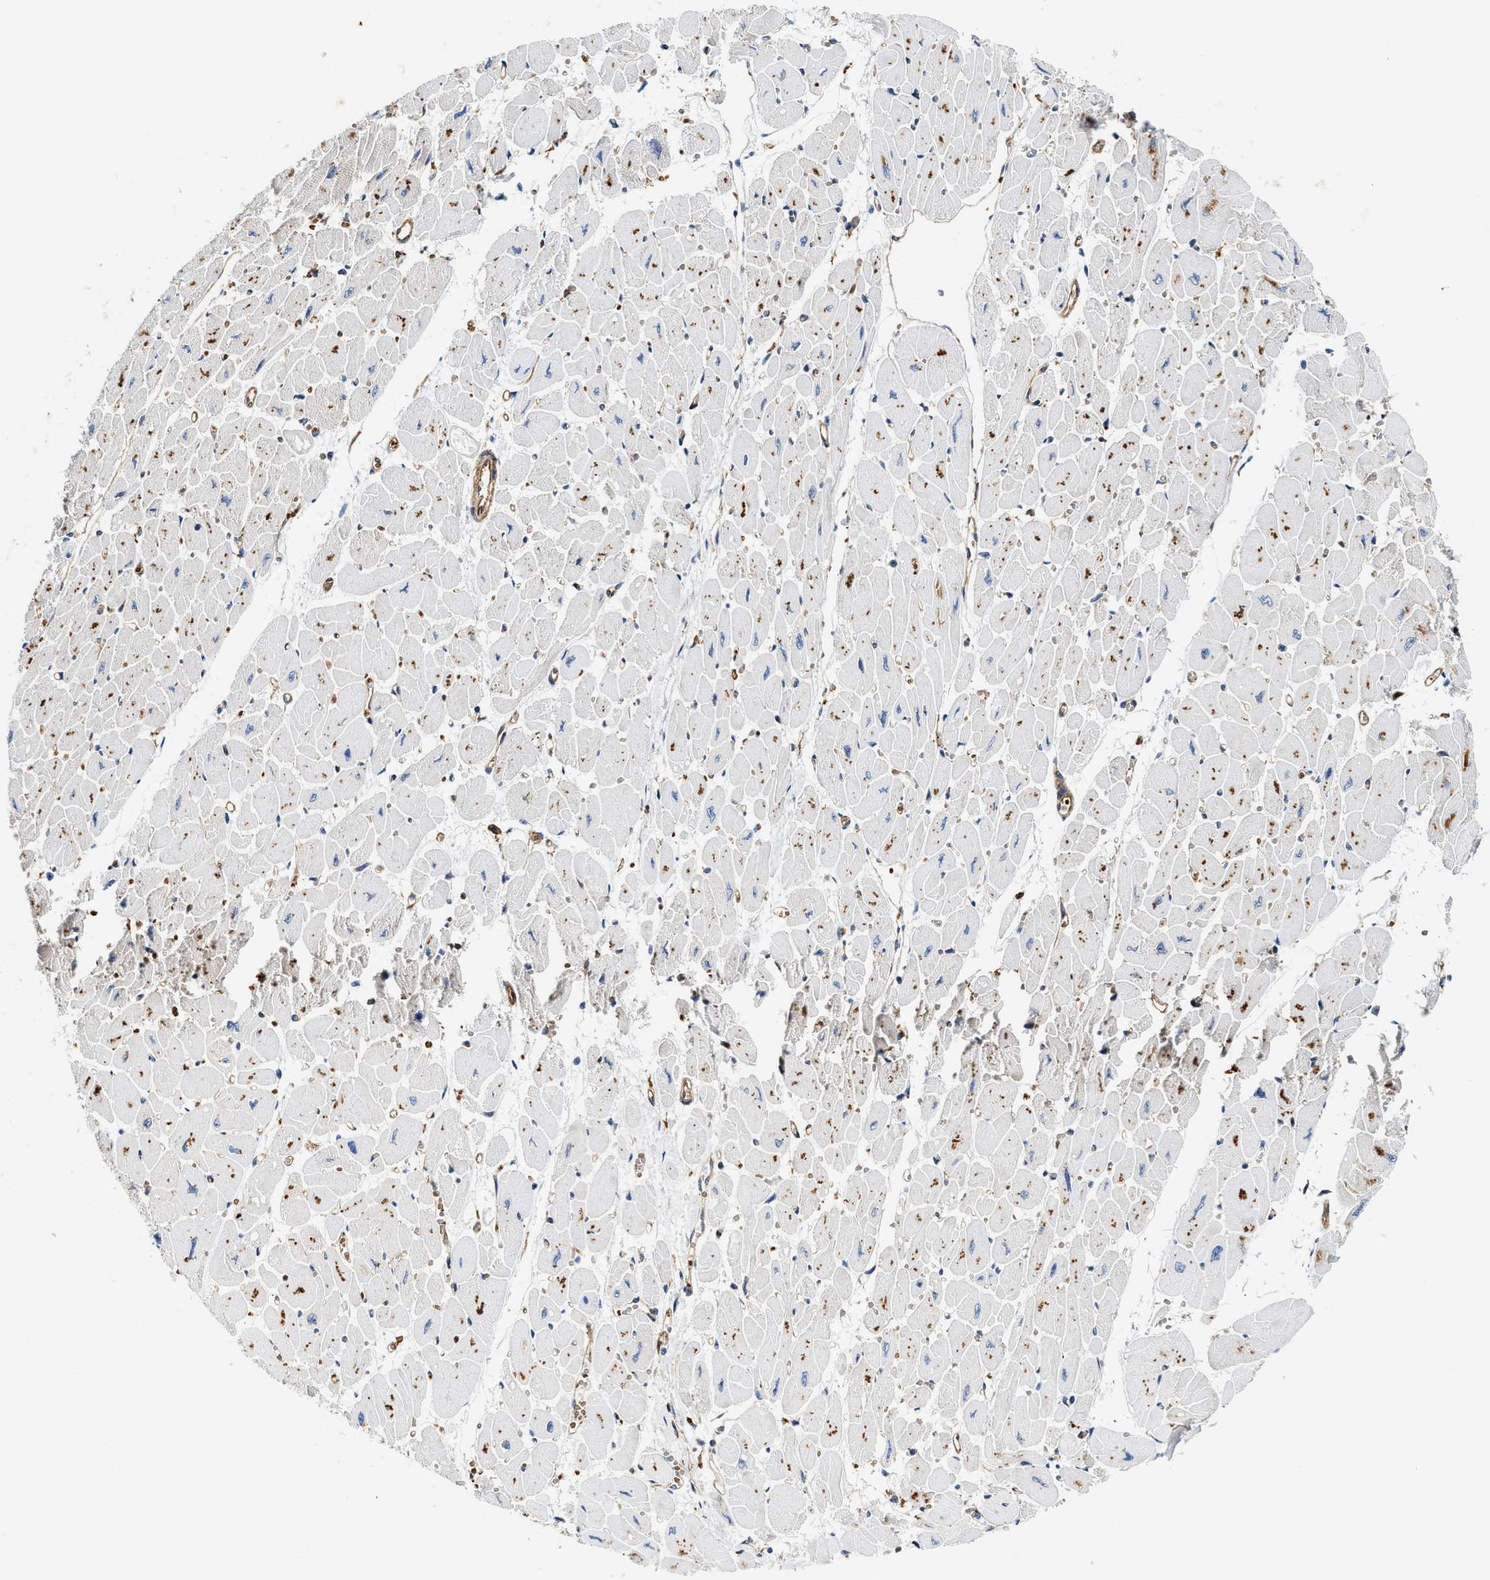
{"staining": {"intensity": "negative", "quantity": "none", "location": "none"}, "tissue": "heart muscle", "cell_type": "Cardiomyocytes", "image_type": "normal", "snomed": [{"axis": "morphology", "description": "Normal tissue, NOS"}, {"axis": "topography", "description": "Heart"}], "caption": "IHC of normal human heart muscle reveals no positivity in cardiomyocytes.", "gene": "HIP1", "patient": {"sex": "female", "age": 54}}